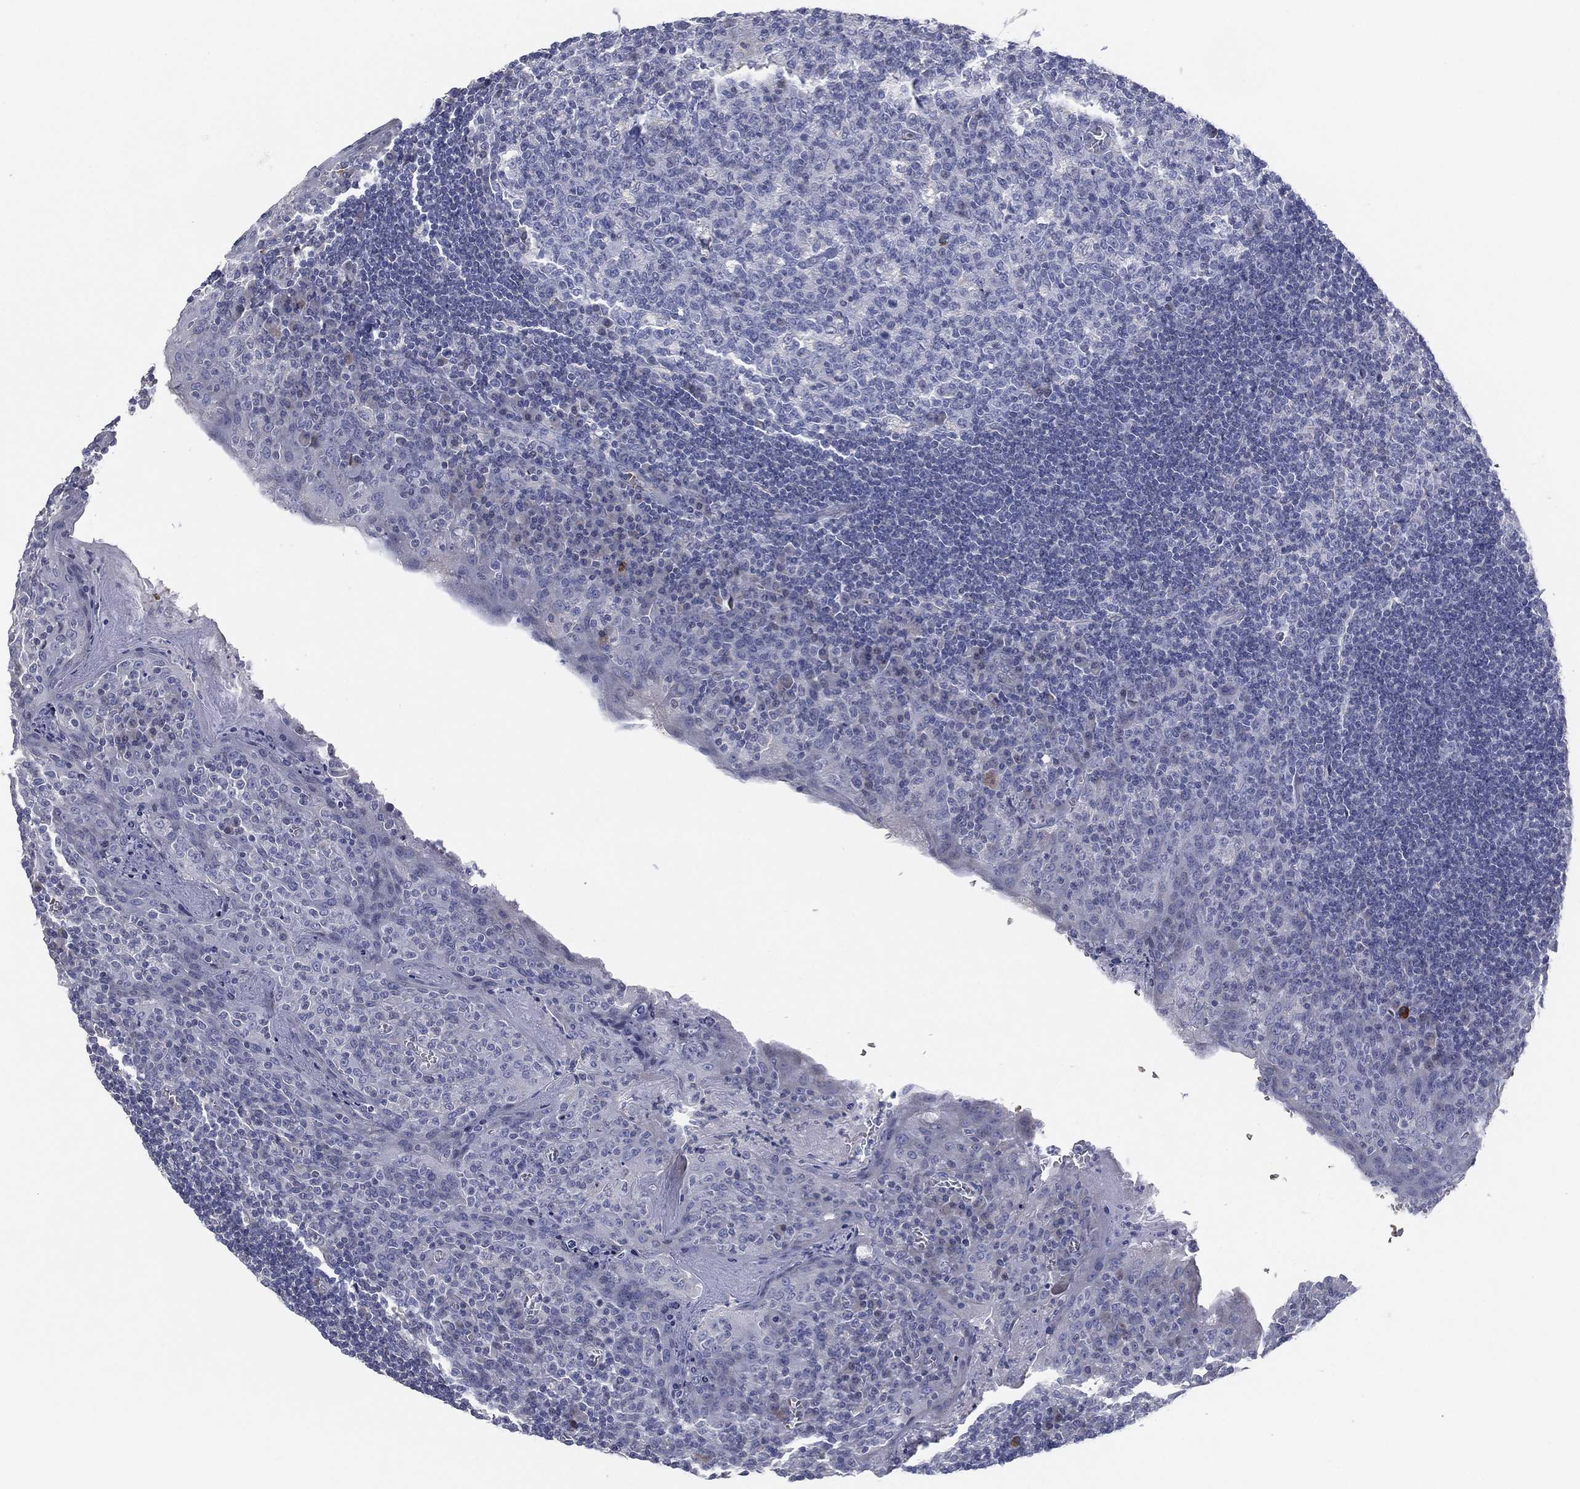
{"staining": {"intensity": "negative", "quantity": "none", "location": "none"}, "tissue": "tonsil", "cell_type": "Germinal center cells", "image_type": "normal", "snomed": [{"axis": "morphology", "description": "Normal tissue, NOS"}, {"axis": "topography", "description": "Tonsil"}], "caption": "Protein analysis of unremarkable tonsil shows no significant staining in germinal center cells. Brightfield microscopy of immunohistochemistry (IHC) stained with DAB (3,3'-diaminobenzidine) (brown) and hematoxylin (blue), captured at high magnification.", "gene": "CFTR", "patient": {"sex": "female", "age": 13}}